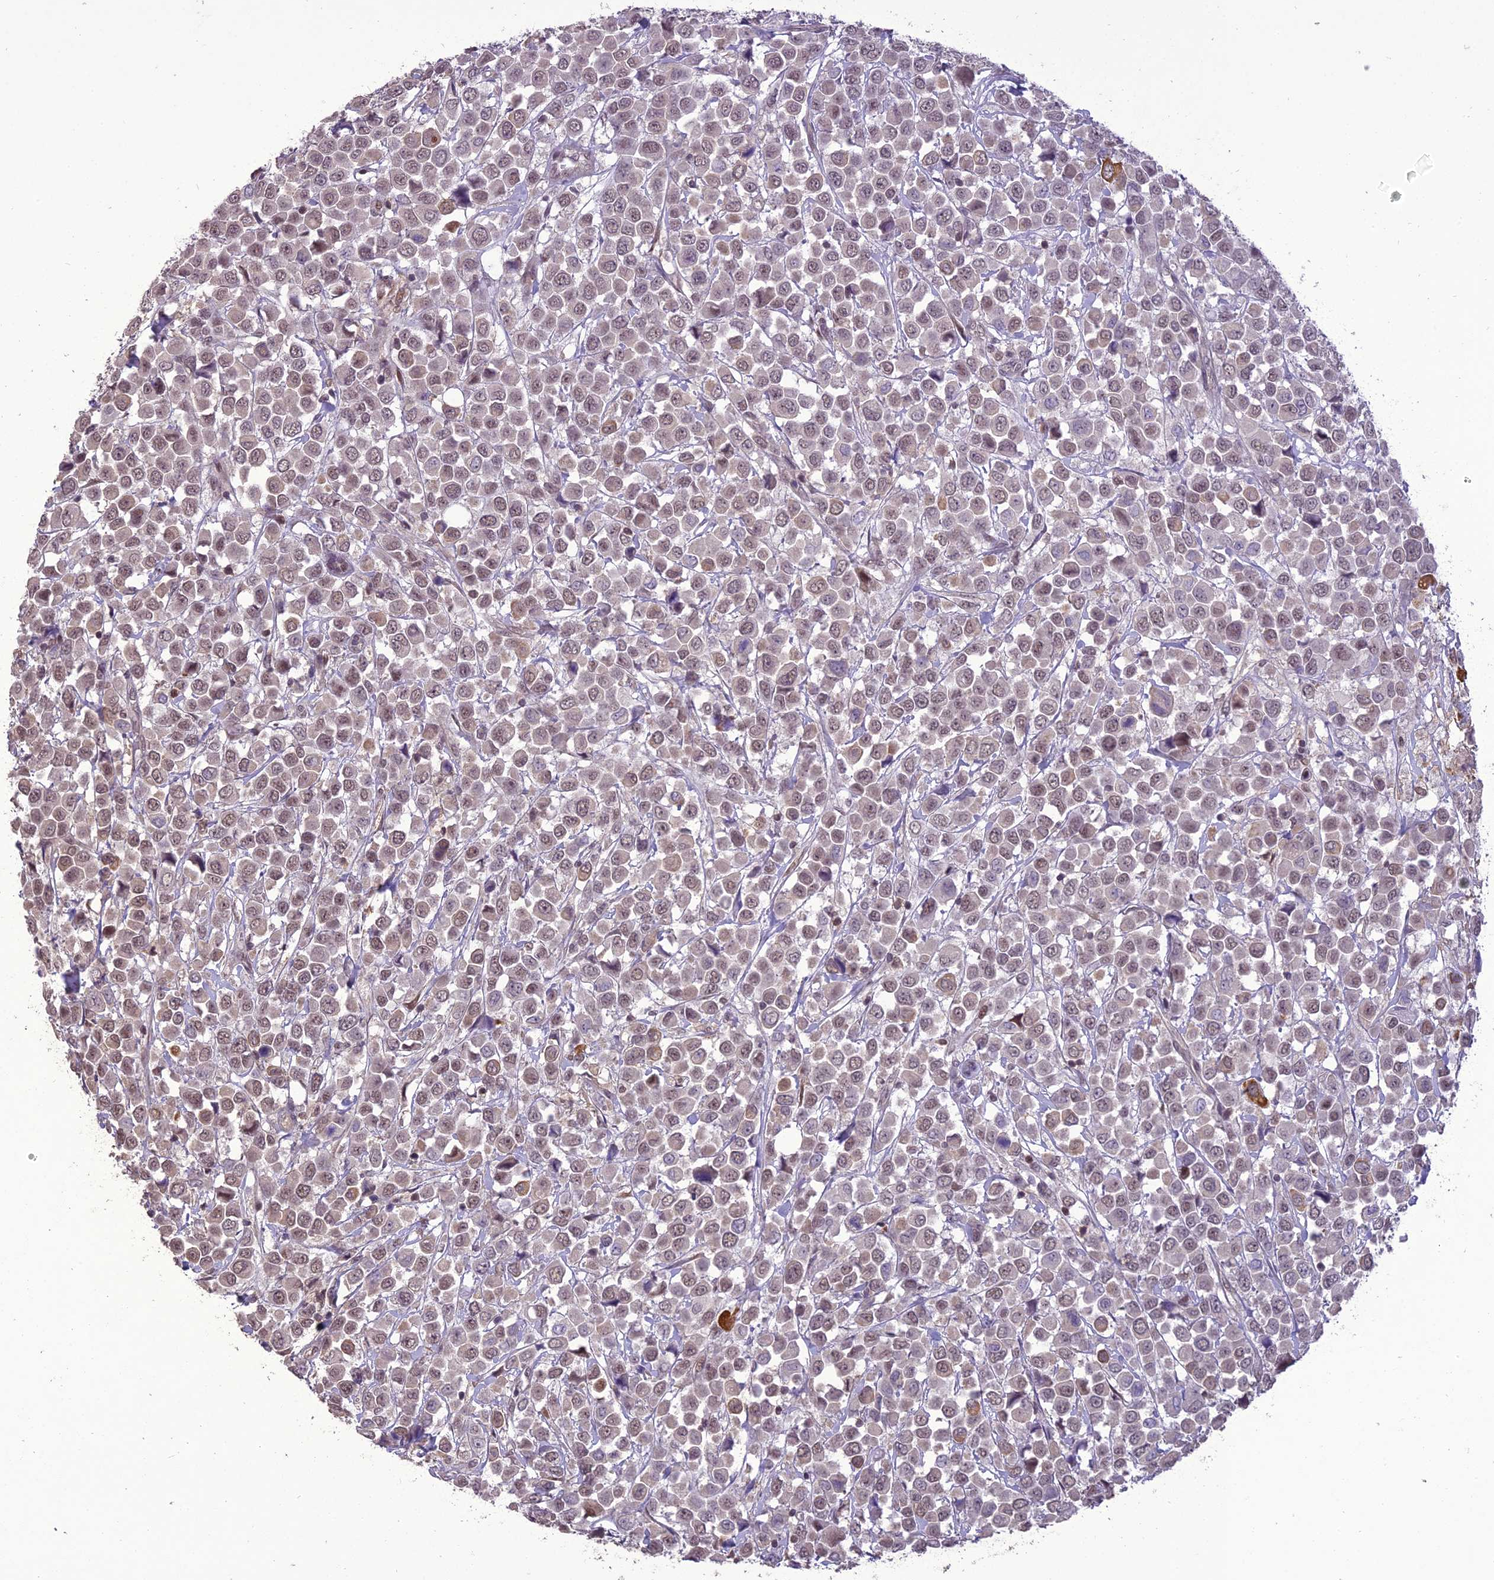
{"staining": {"intensity": "weak", "quantity": "25%-75%", "location": "nuclear"}, "tissue": "breast cancer", "cell_type": "Tumor cells", "image_type": "cancer", "snomed": [{"axis": "morphology", "description": "Duct carcinoma"}, {"axis": "topography", "description": "Breast"}], "caption": "Immunohistochemistry histopathology image of human breast cancer stained for a protein (brown), which displays low levels of weak nuclear staining in approximately 25%-75% of tumor cells.", "gene": "TIGD7", "patient": {"sex": "female", "age": 61}}